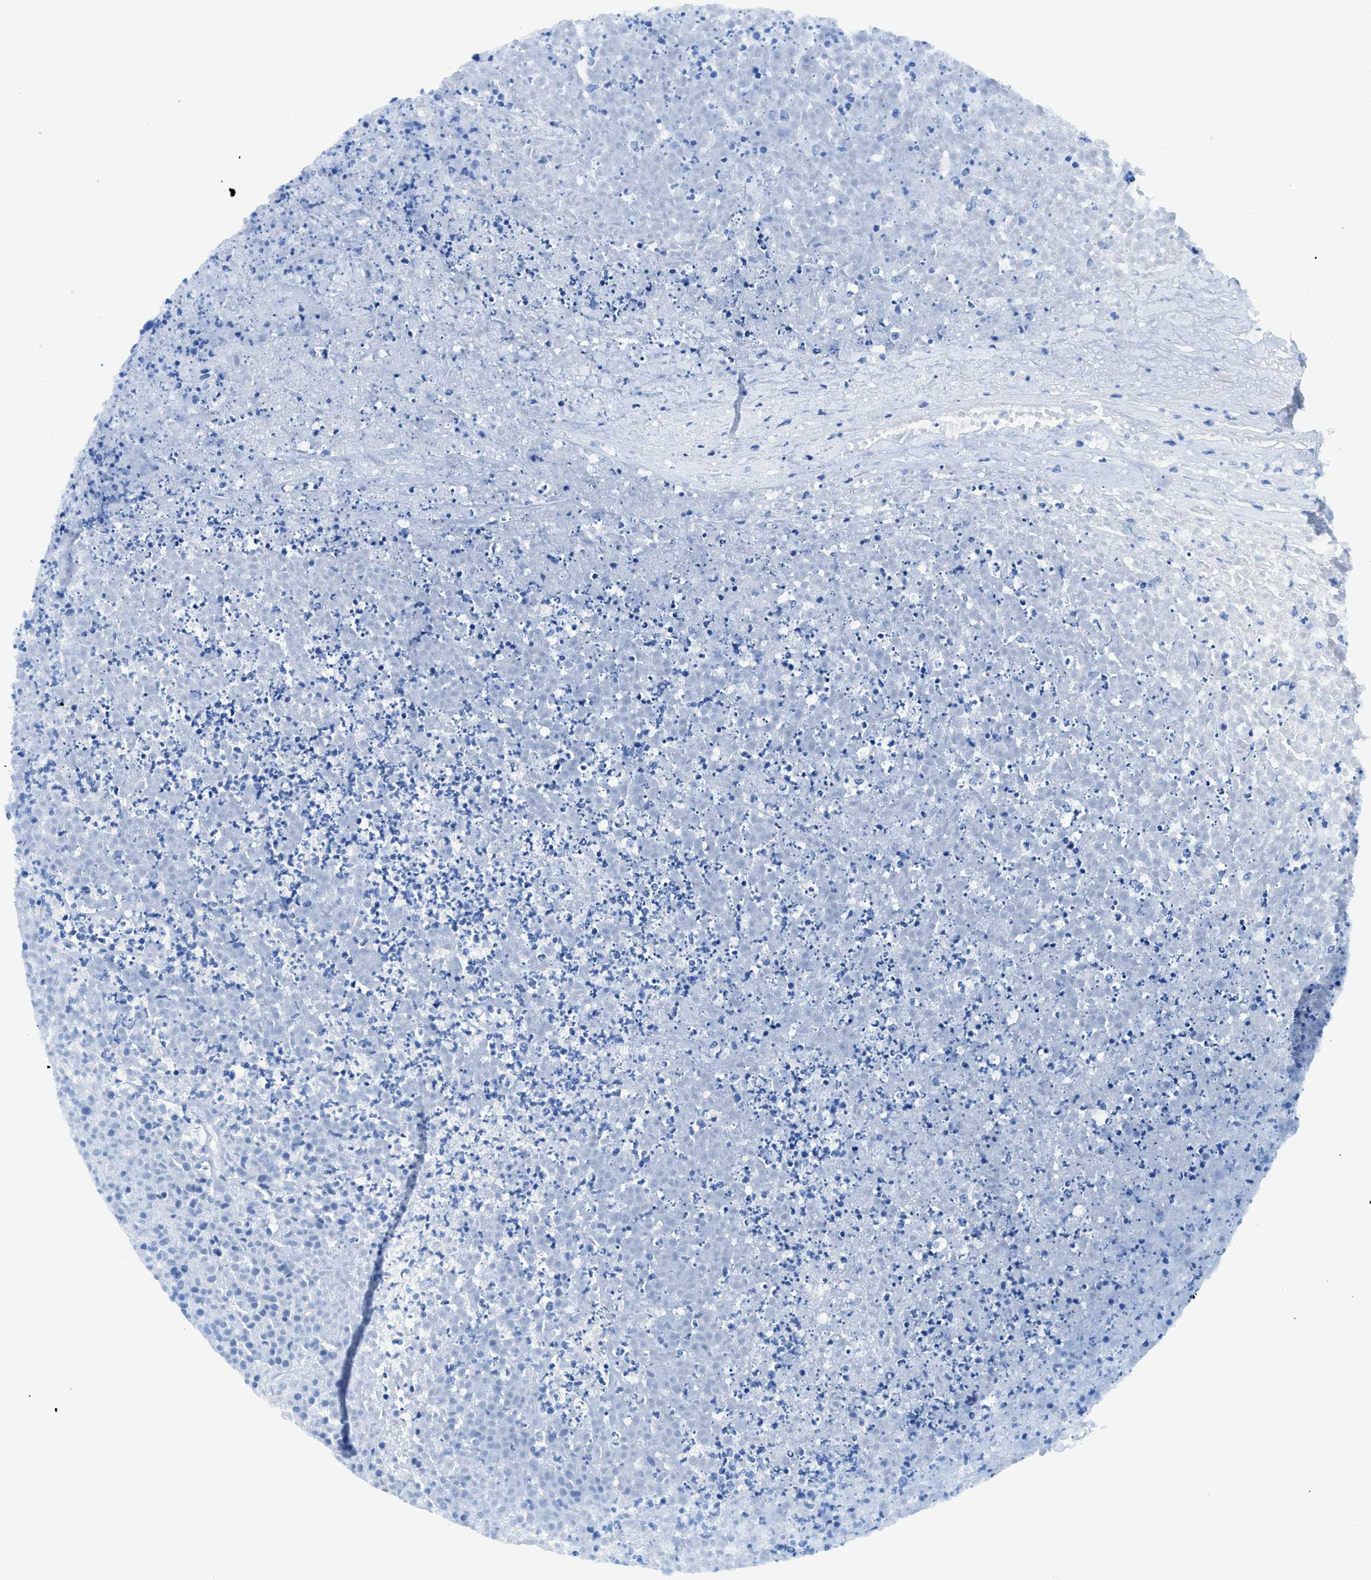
{"staining": {"intensity": "negative", "quantity": "none", "location": "none"}, "tissue": "testis cancer", "cell_type": "Tumor cells", "image_type": "cancer", "snomed": [{"axis": "morphology", "description": "Seminoma, NOS"}, {"axis": "topography", "description": "Testis"}], "caption": "Testis cancer (seminoma) was stained to show a protein in brown. There is no significant positivity in tumor cells.", "gene": "SLC10A6", "patient": {"sex": "male", "age": 59}}